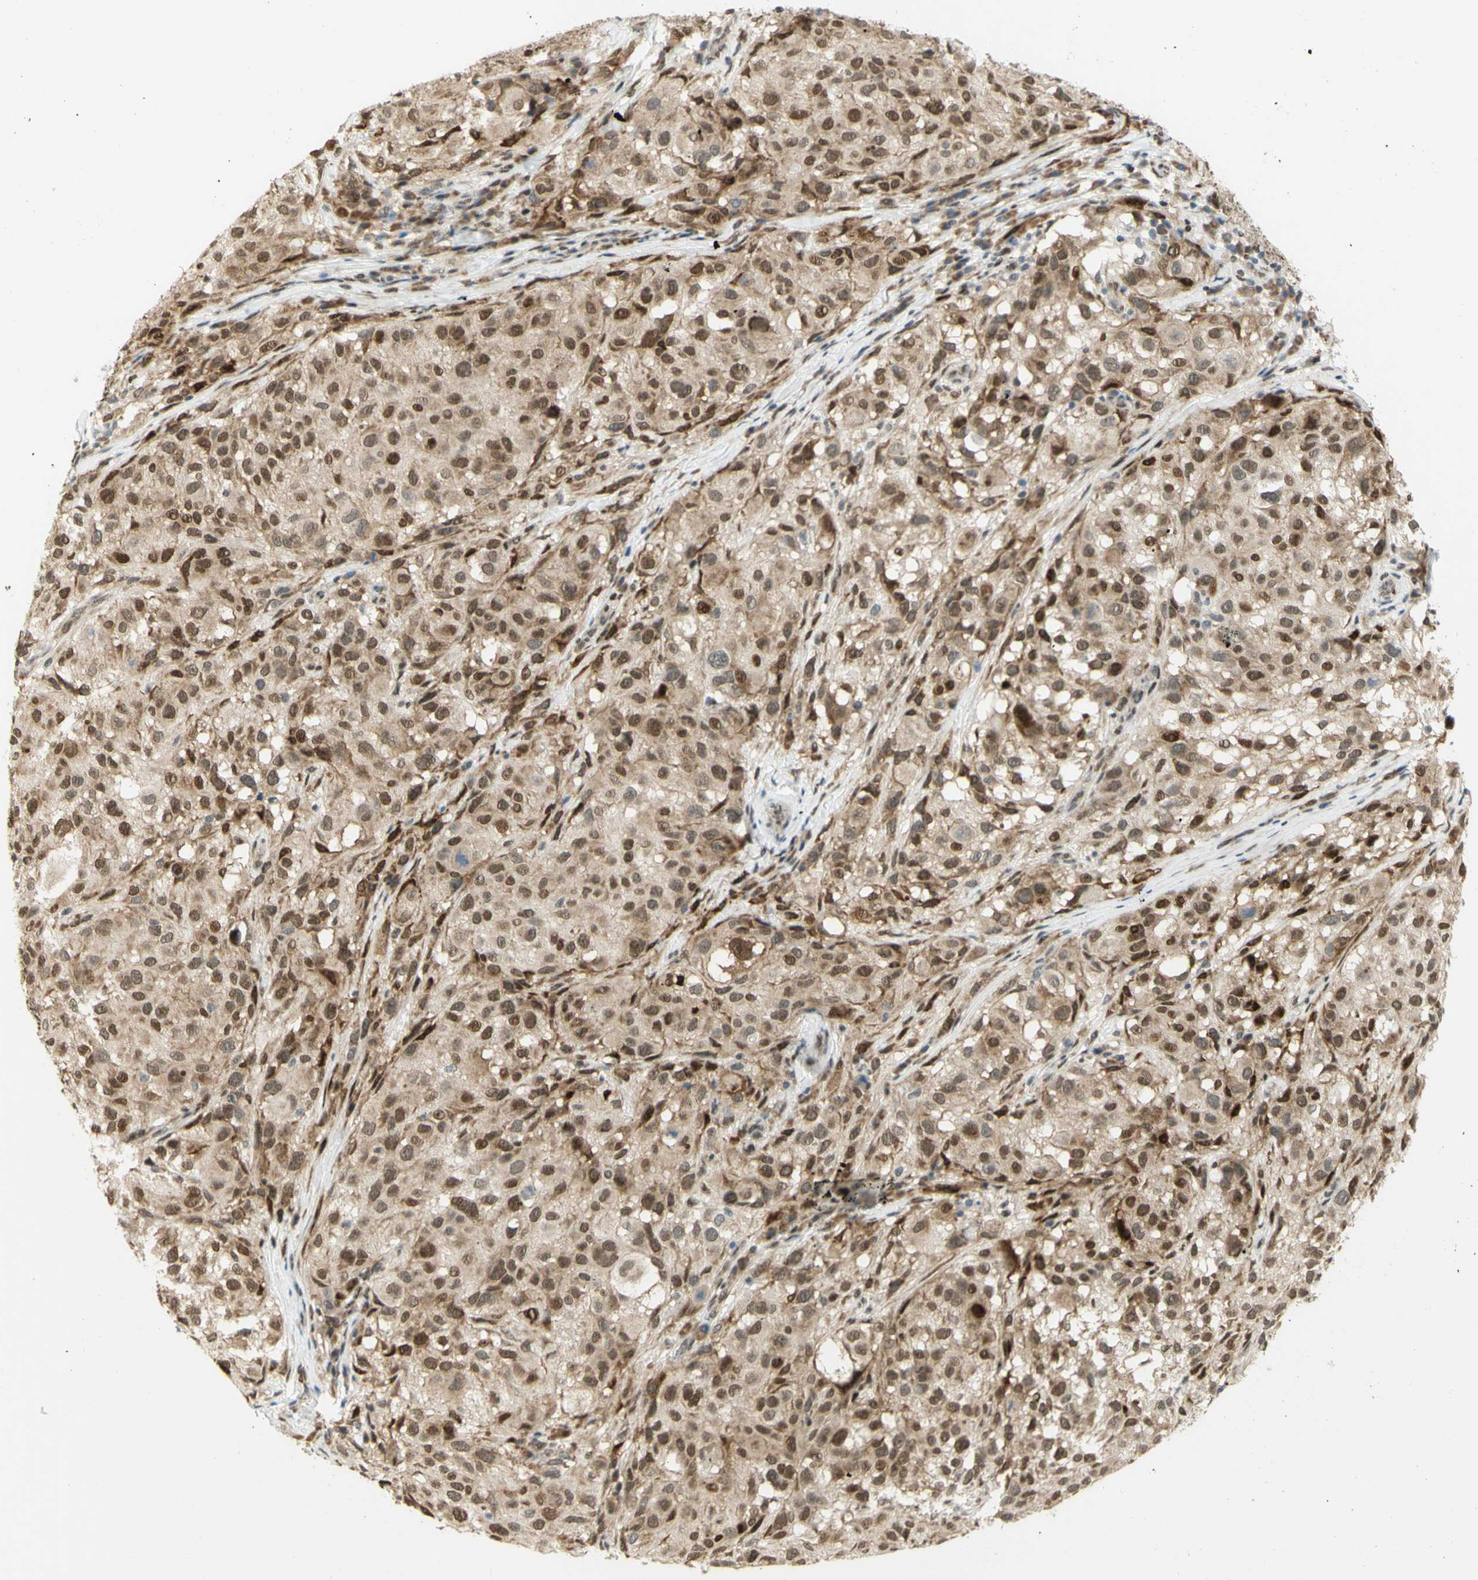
{"staining": {"intensity": "moderate", "quantity": ">75%", "location": "cytoplasmic/membranous,nuclear"}, "tissue": "melanoma", "cell_type": "Tumor cells", "image_type": "cancer", "snomed": [{"axis": "morphology", "description": "Necrosis, NOS"}, {"axis": "morphology", "description": "Malignant melanoma, NOS"}, {"axis": "topography", "description": "Skin"}], "caption": "A medium amount of moderate cytoplasmic/membranous and nuclear positivity is present in about >75% of tumor cells in melanoma tissue.", "gene": "DDX1", "patient": {"sex": "female", "age": 87}}